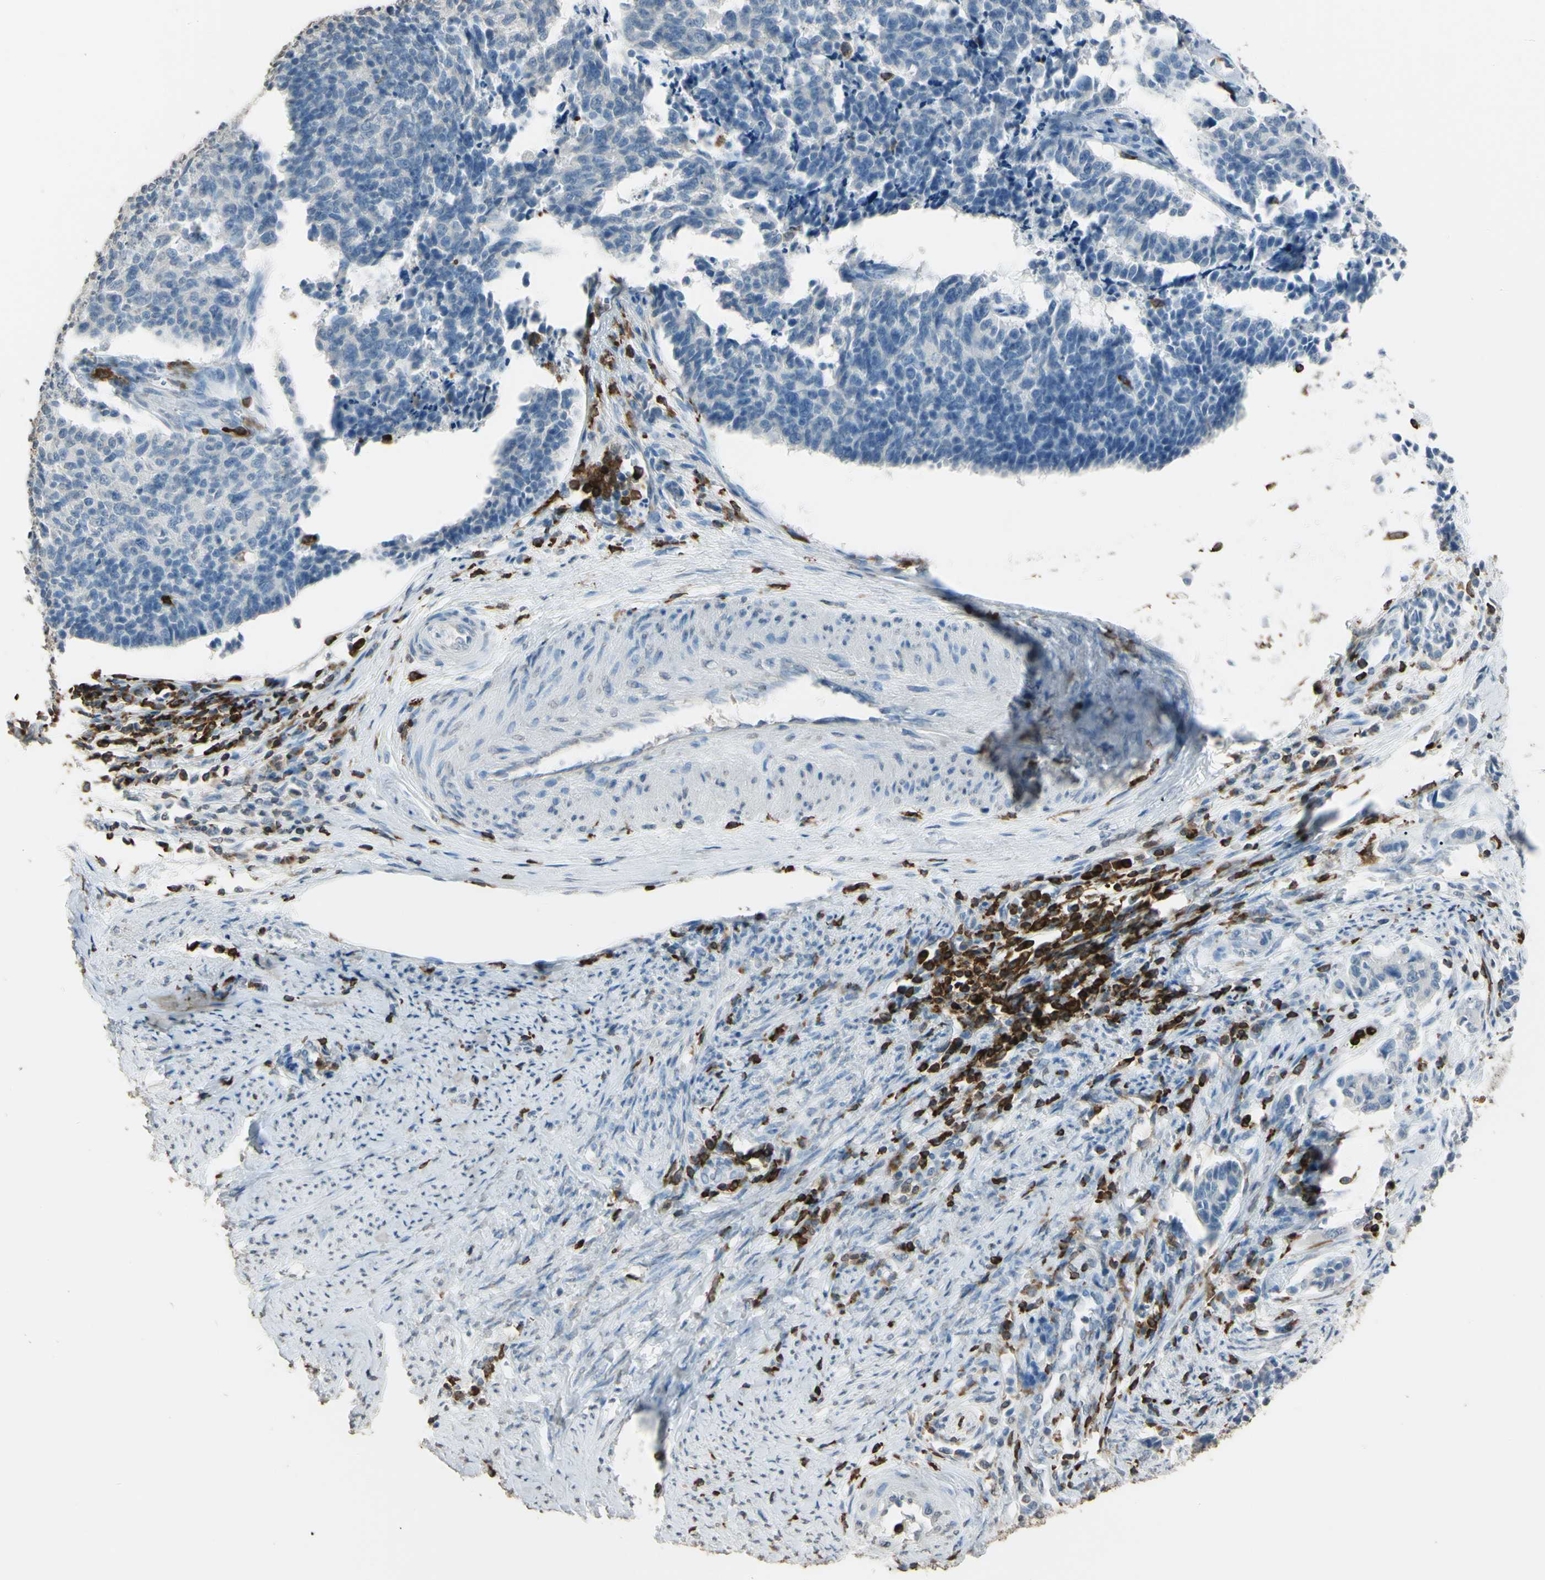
{"staining": {"intensity": "negative", "quantity": "none", "location": "none"}, "tissue": "cervical cancer", "cell_type": "Tumor cells", "image_type": "cancer", "snomed": [{"axis": "morphology", "description": "Normal tissue, NOS"}, {"axis": "morphology", "description": "Squamous cell carcinoma, NOS"}, {"axis": "topography", "description": "Cervix"}], "caption": "IHC histopathology image of human squamous cell carcinoma (cervical) stained for a protein (brown), which reveals no expression in tumor cells. The staining was performed using DAB (3,3'-diaminobenzidine) to visualize the protein expression in brown, while the nuclei were stained in blue with hematoxylin (Magnification: 20x).", "gene": "PSTPIP1", "patient": {"sex": "female", "age": 35}}